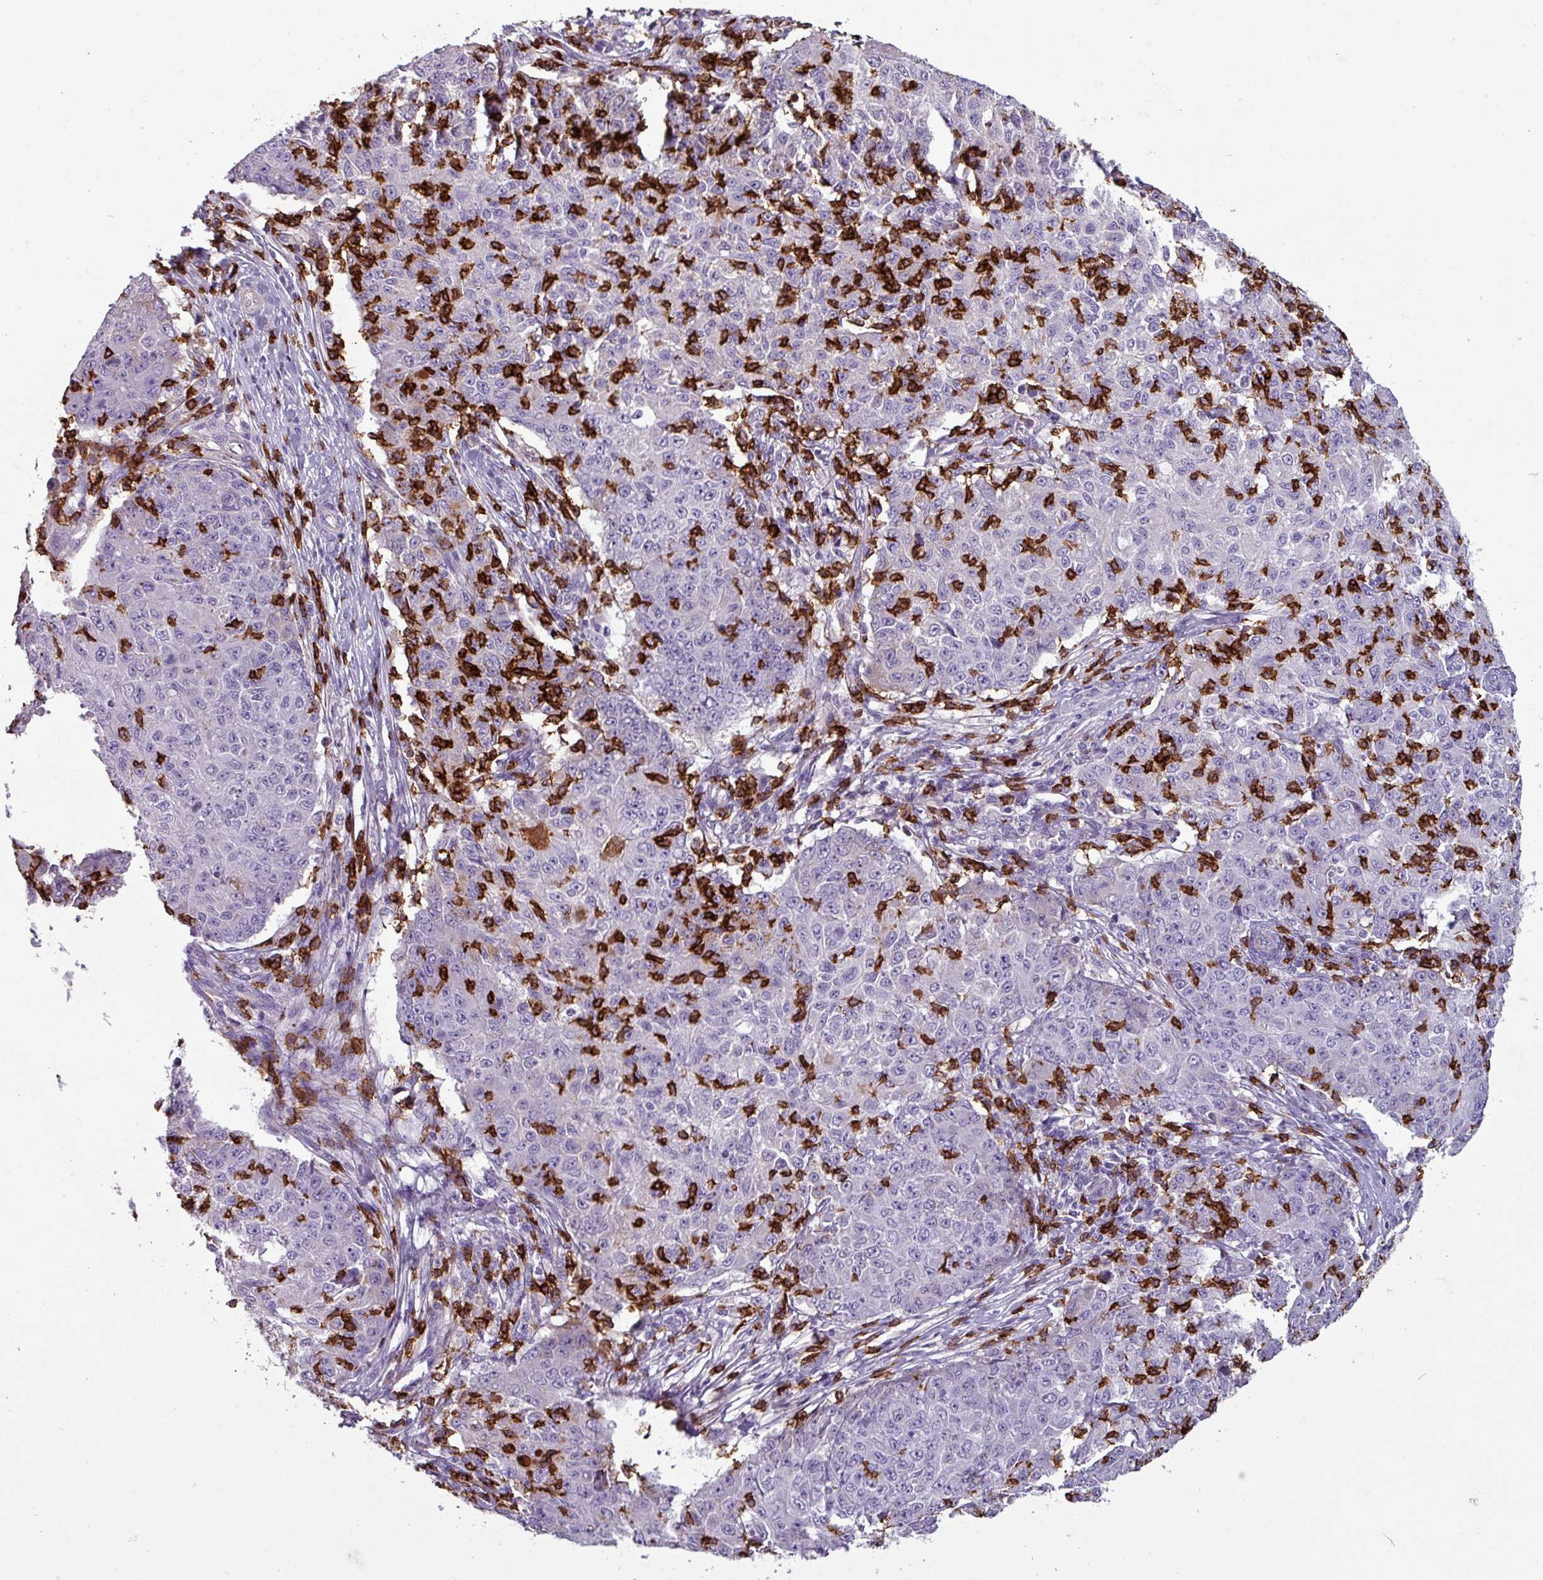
{"staining": {"intensity": "negative", "quantity": "none", "location": "none"}, "tissue": "ovarian cancer", "cell_type": "Tumor cells", "image_type": "cancer", "snomed": [{"axis": "morphology", "description": "Carcinoma, endometroid"}, {"axis": "topography", "description": "Ovary"}], "caption": "DAB immunohistochemical staining of endometroid carcinoma (ovarian) reveals no significant expression in tumor cells. (Immunohistochemistry (ihc), brightfield microscopy, high magnification).", "gene": "CD8A", "patient": {"sex": "female", "age": 42}}